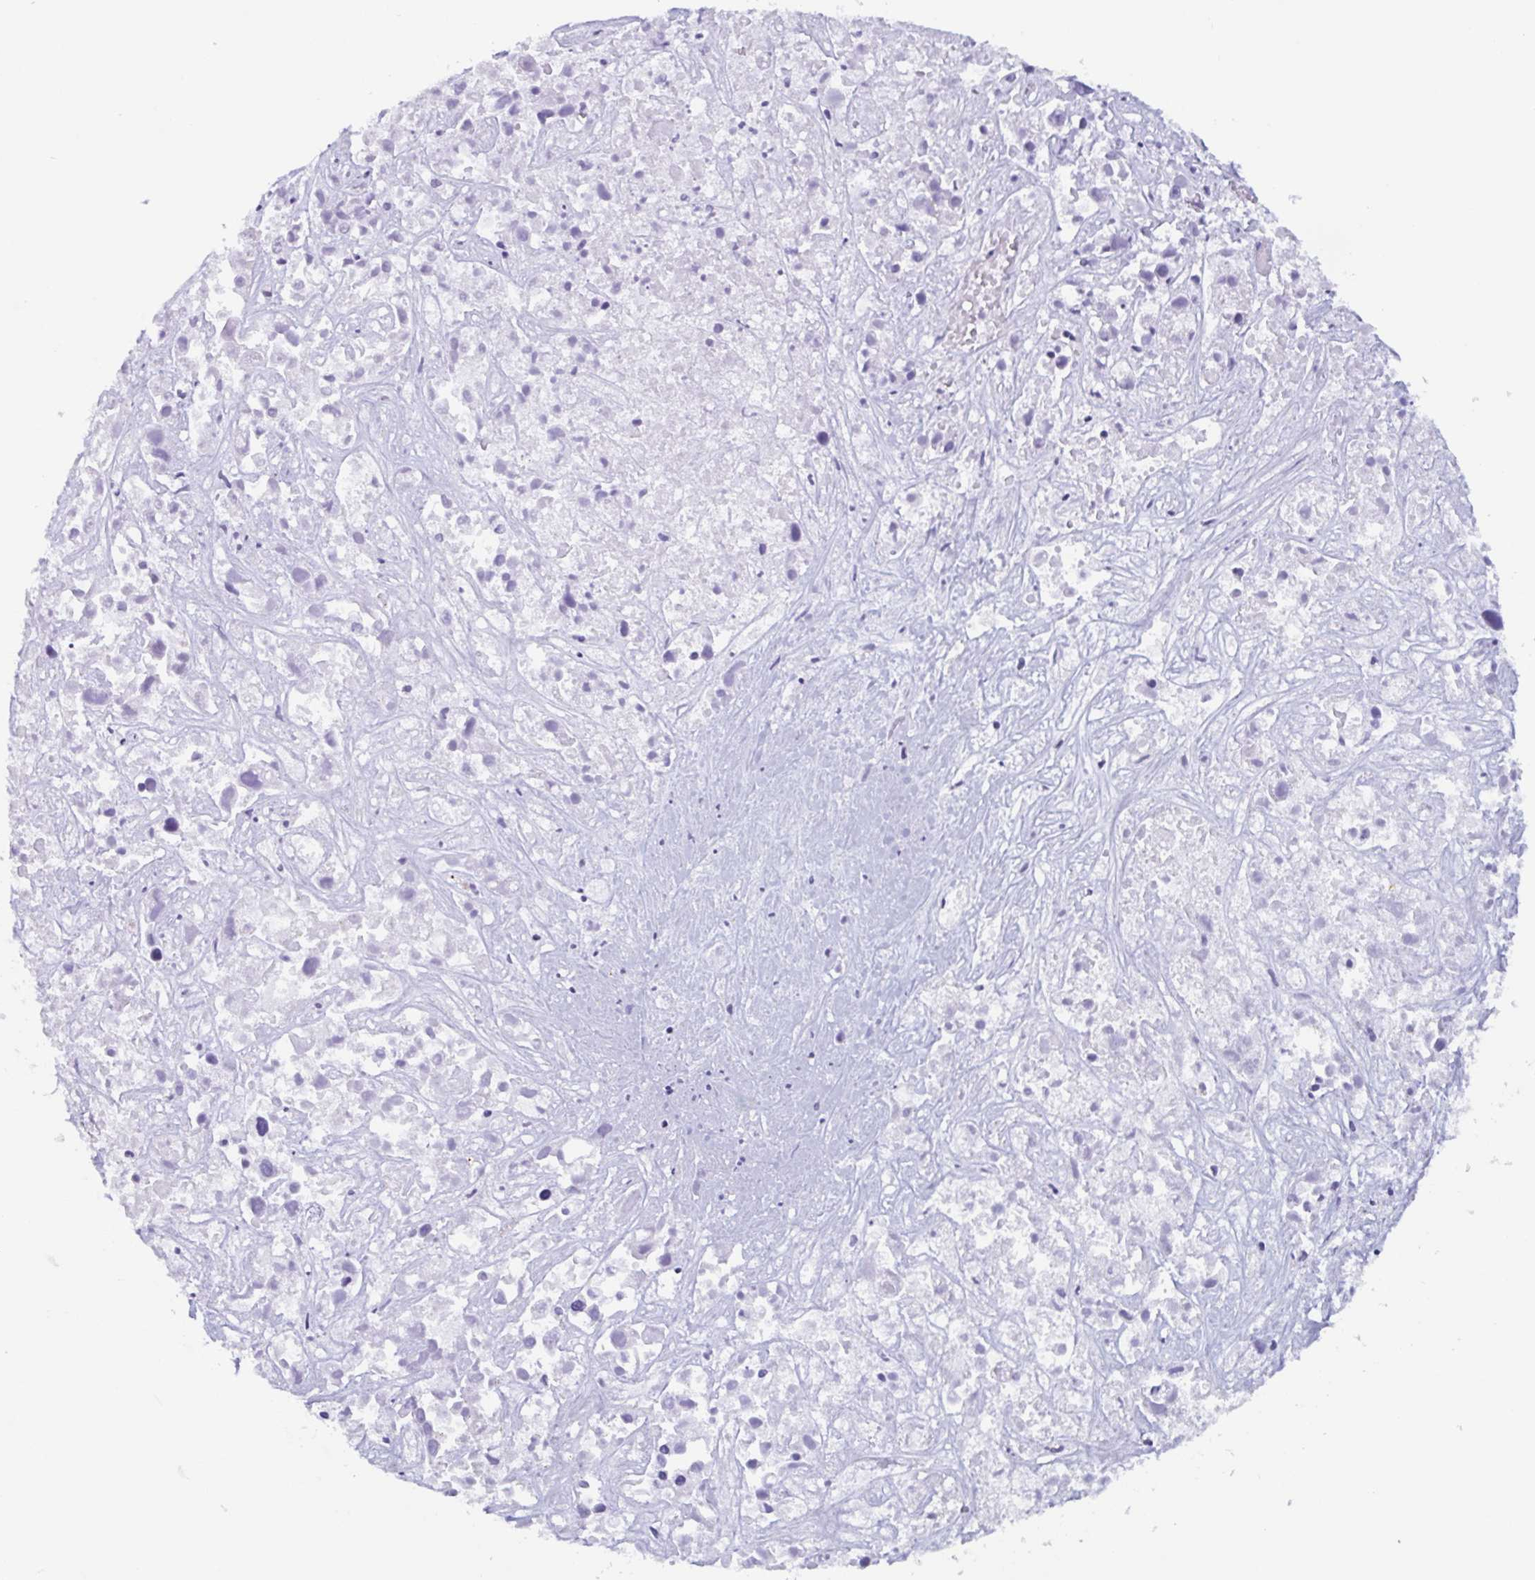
{"staining": {"intensity": "negative", "quantity": "none", "location": "none"}, "tissue": "liver cancer", "cell_type": "Tumor cells", "image_type": "cancer", "snomed": [{"axis": "morphology", "description": "Cholangiocarcinoma"}, {"axis": "topography", "description": "Liver"}], "caption": "The photomicrograph exhibits no staining of tumor cells in liver cancer.", "gene": "BPI", "patient": {"sex": "male", "age": 81}}